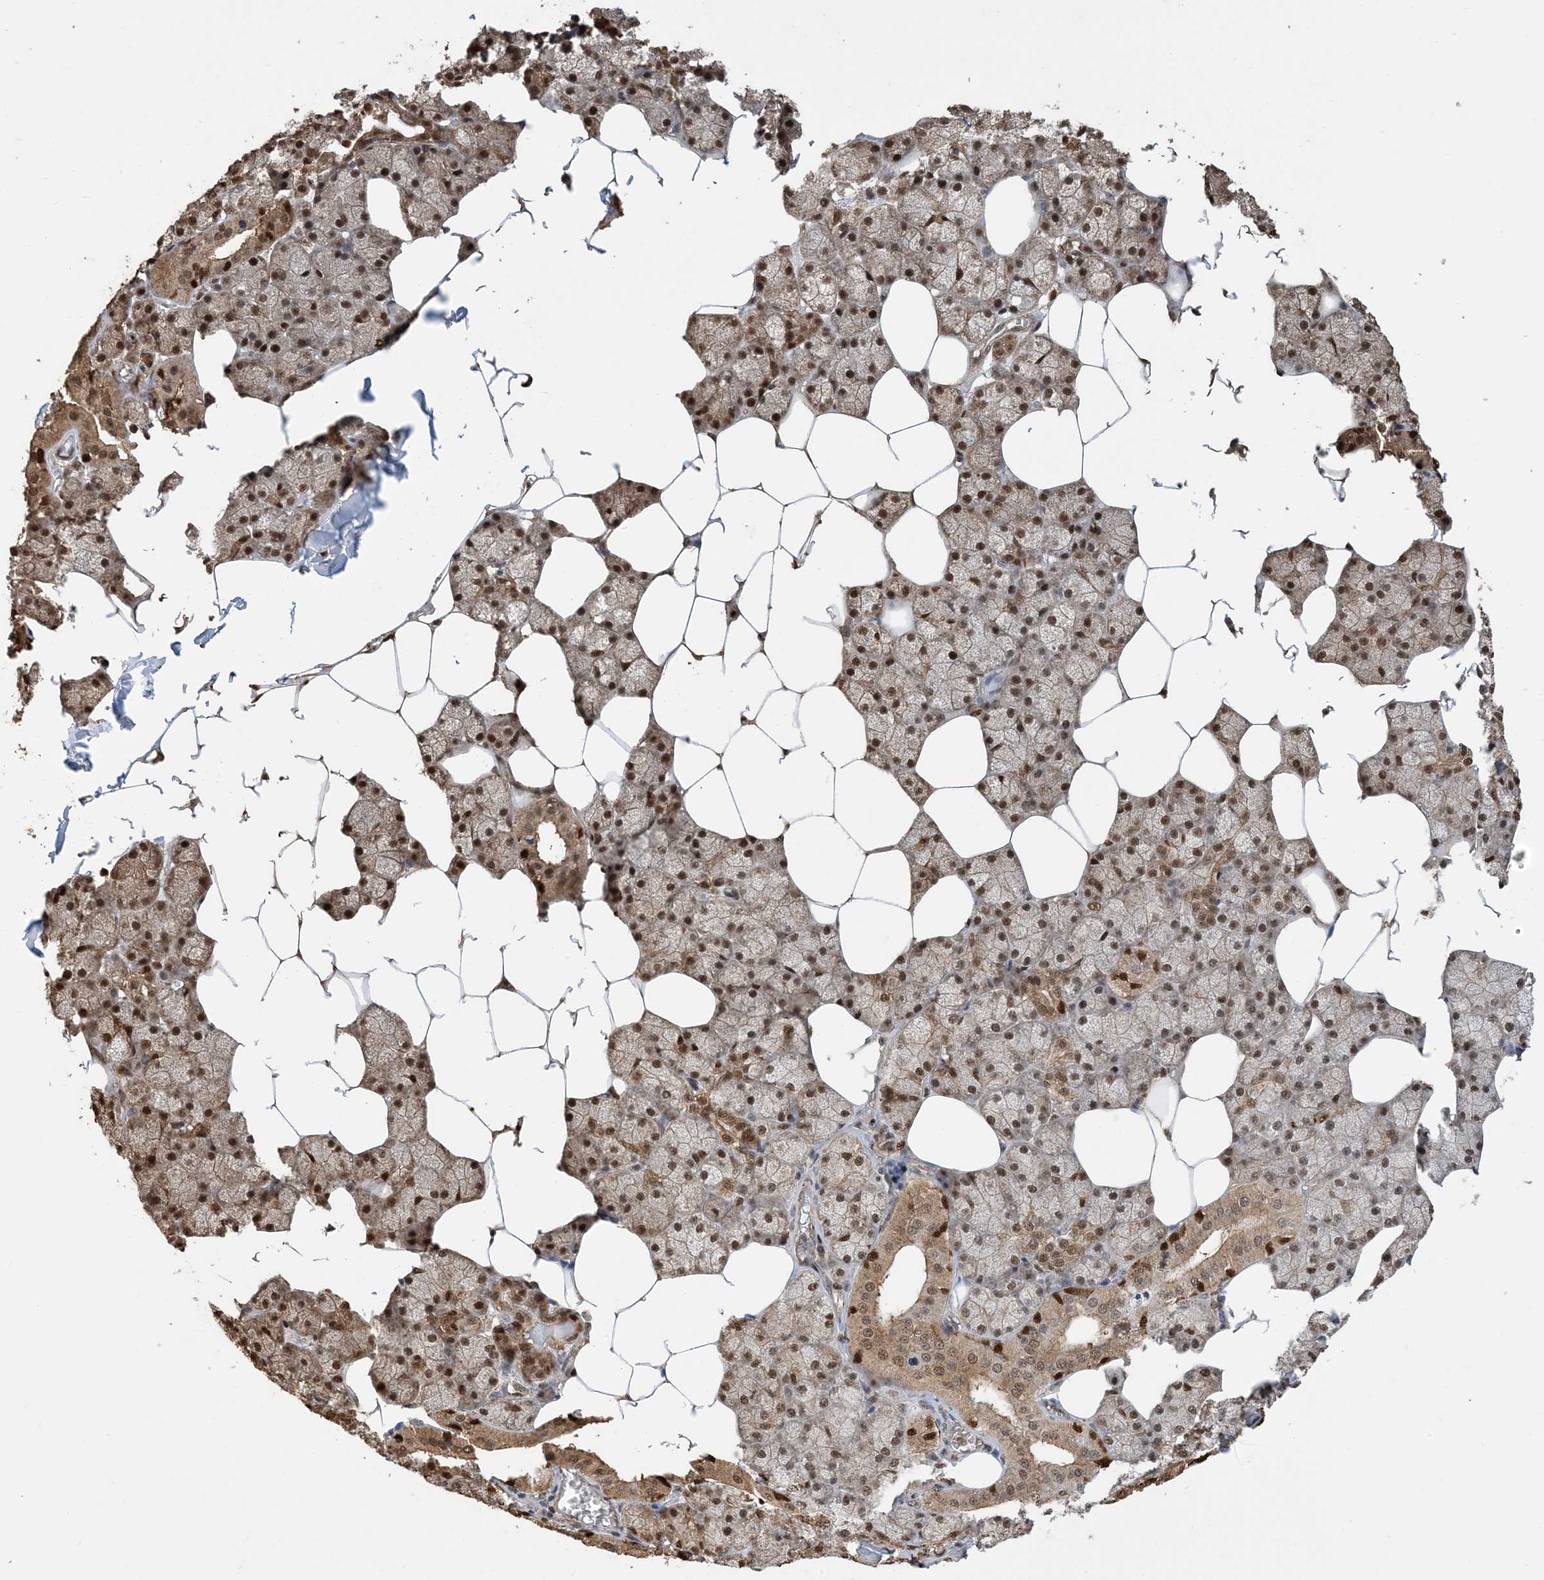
{"staining": {"intensity": "strong", "quantity": ">75%", "location": "cytoplasmic/membranous,nuclear"}, "tissue": "salivary gland", "cell_type": "Glandular cells", "image_type": "normal", "snomed": [{"axis": "morphology", "description": "Normal tissue, NOS"}, {"axis": "topography", "description": "Salivary gland"}], "caption": "A high amount of strong cytoplasmic/membranous,nuclear staining is identified in about >75% of glandular cells in benign salivary gland. (DAB (3,3'-diaminobenzidine) IHC with brightfield microscopy, high magnification).", "gene": "HSPA1A", "patient": {"sex": "male", "age": 62}}